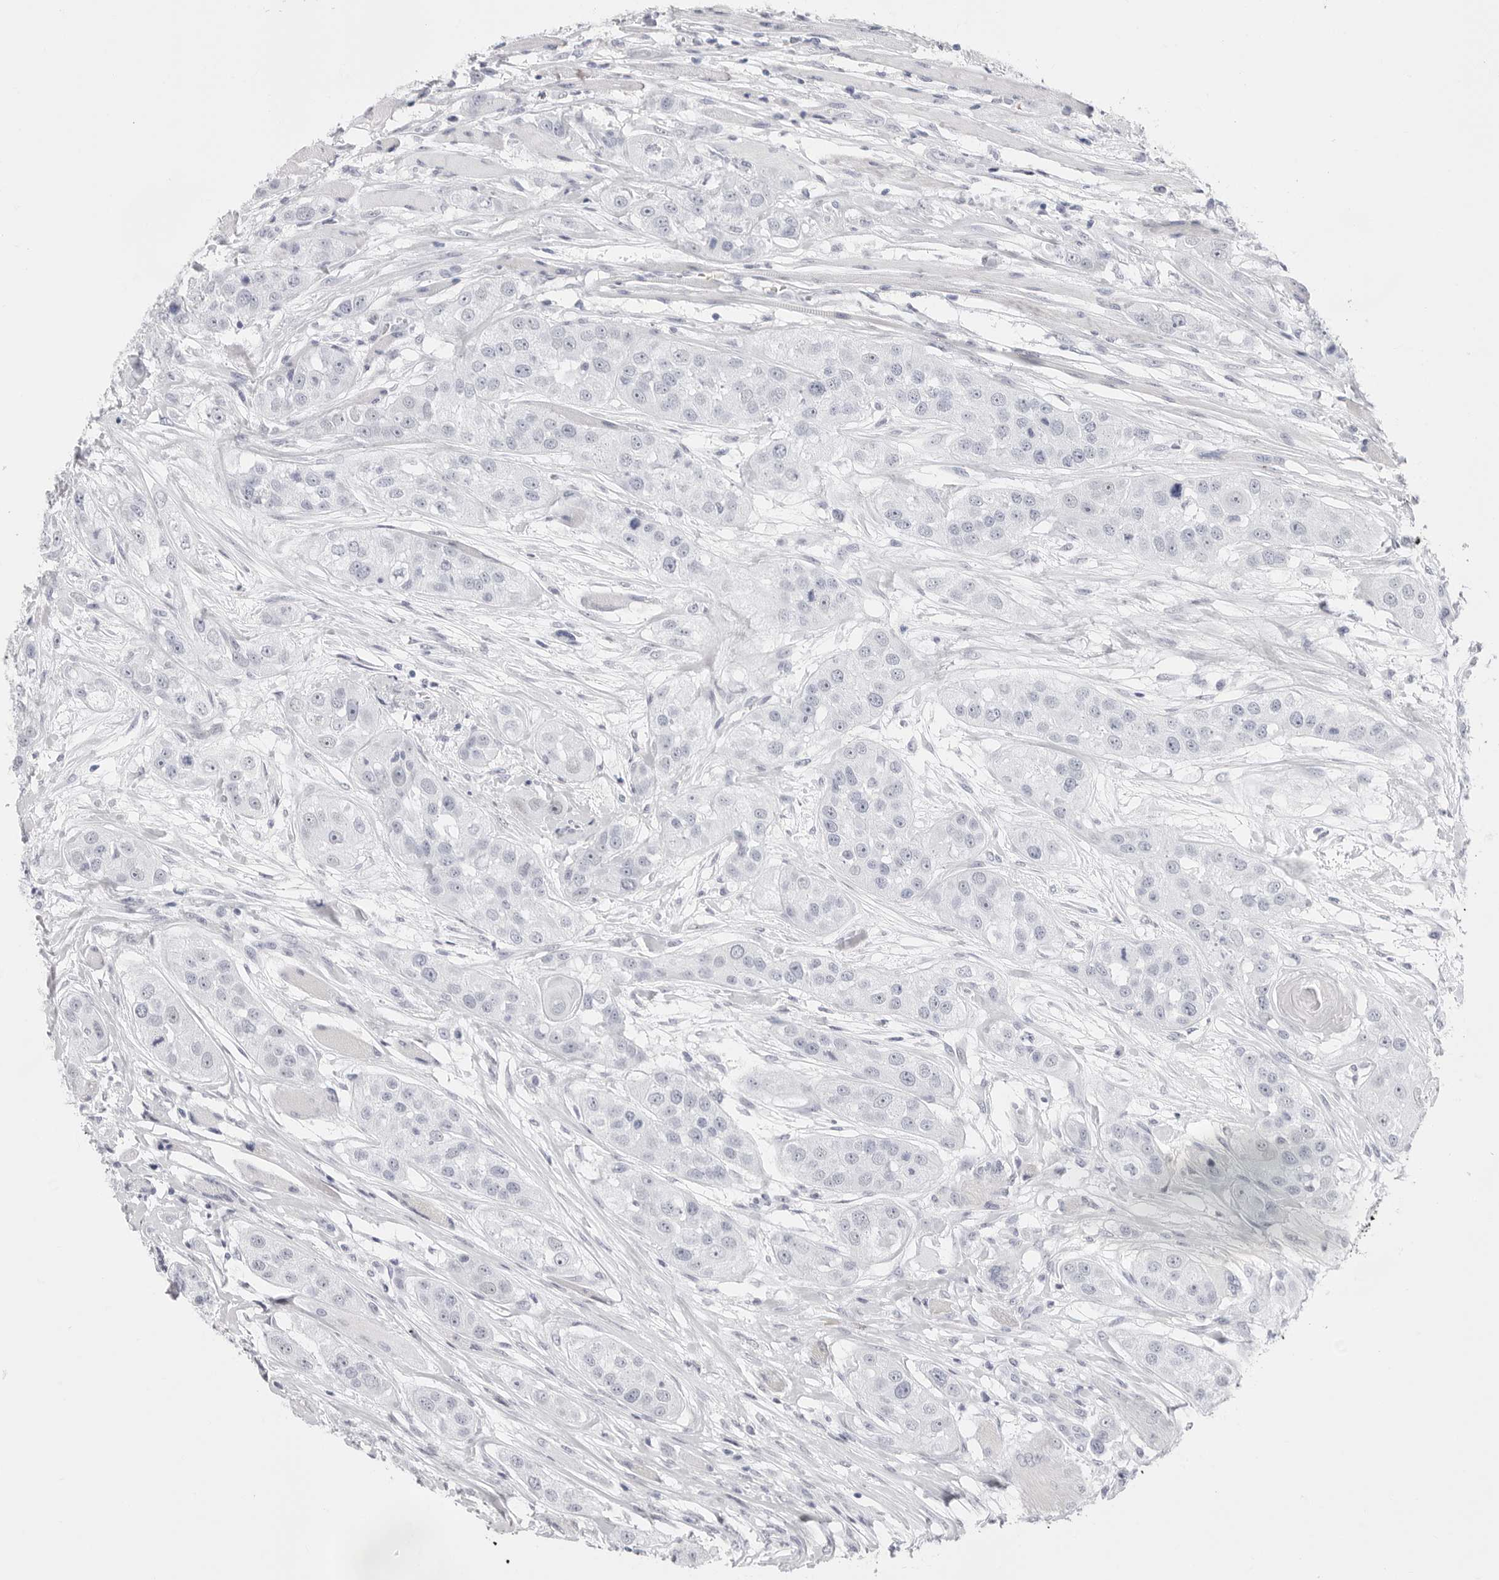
{"staining": {"intensity": "negative", "quantity": "none", "location": "none"}, "tissue": "head and neck cancer", "cell_type": "Tumor cells", "image_type": "cancer", "snomed": [{"axis": "morphology", "description": "Normal tissue, NOS"}, {"axis": "morphology", "description": "Squamous cell carcinoma, NOS"}, {"axis": "topography", "description": "Skeletal muscle"}, {"axis": "topography", "description": "Head-Neck"}], "caption": "Tumor cells show no significant expression in head and neck cancer (squamous cell carcinoma).", "gene": "TSSK1B", "patient": {"sex": "male", "age": 51}}